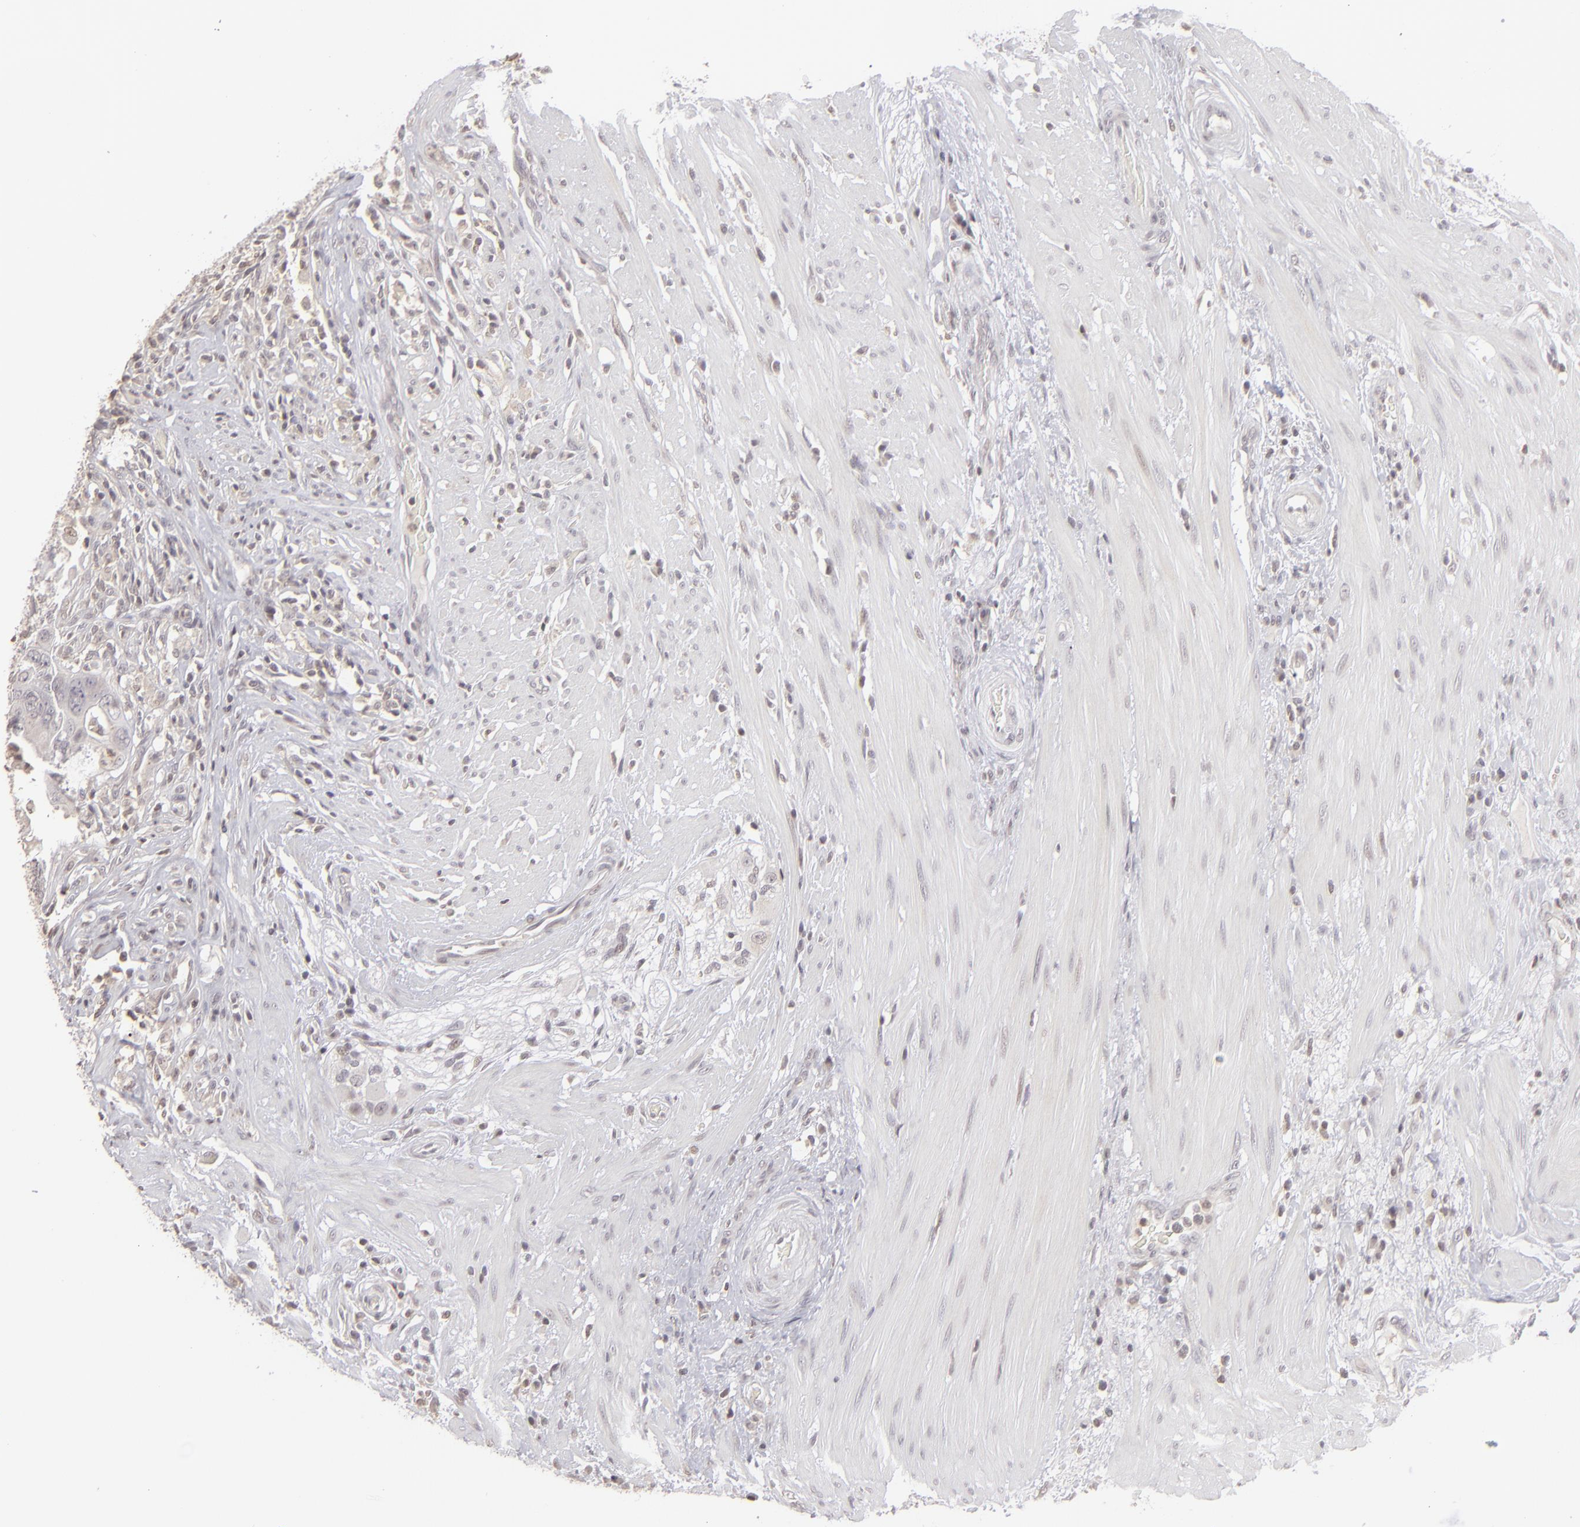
{"staining": {"intensity": "negative", "quantity": "none", "location": "none"}, "tissue": "colorectal cancer", "cell_type": "Tumor cells", "image_type": "cancer", "snomed": [{"axis": "morphology", "description": "Adenocarcinoma, NOS"}, {"axis": "topography", "description": "Rectum"}], "caption": "Immunohistochemical staining of human colorectal cancer displays no significant staining in tumor cells.", "gene": "CLDN2", "patient": {"sex": "male", "age": 53}}